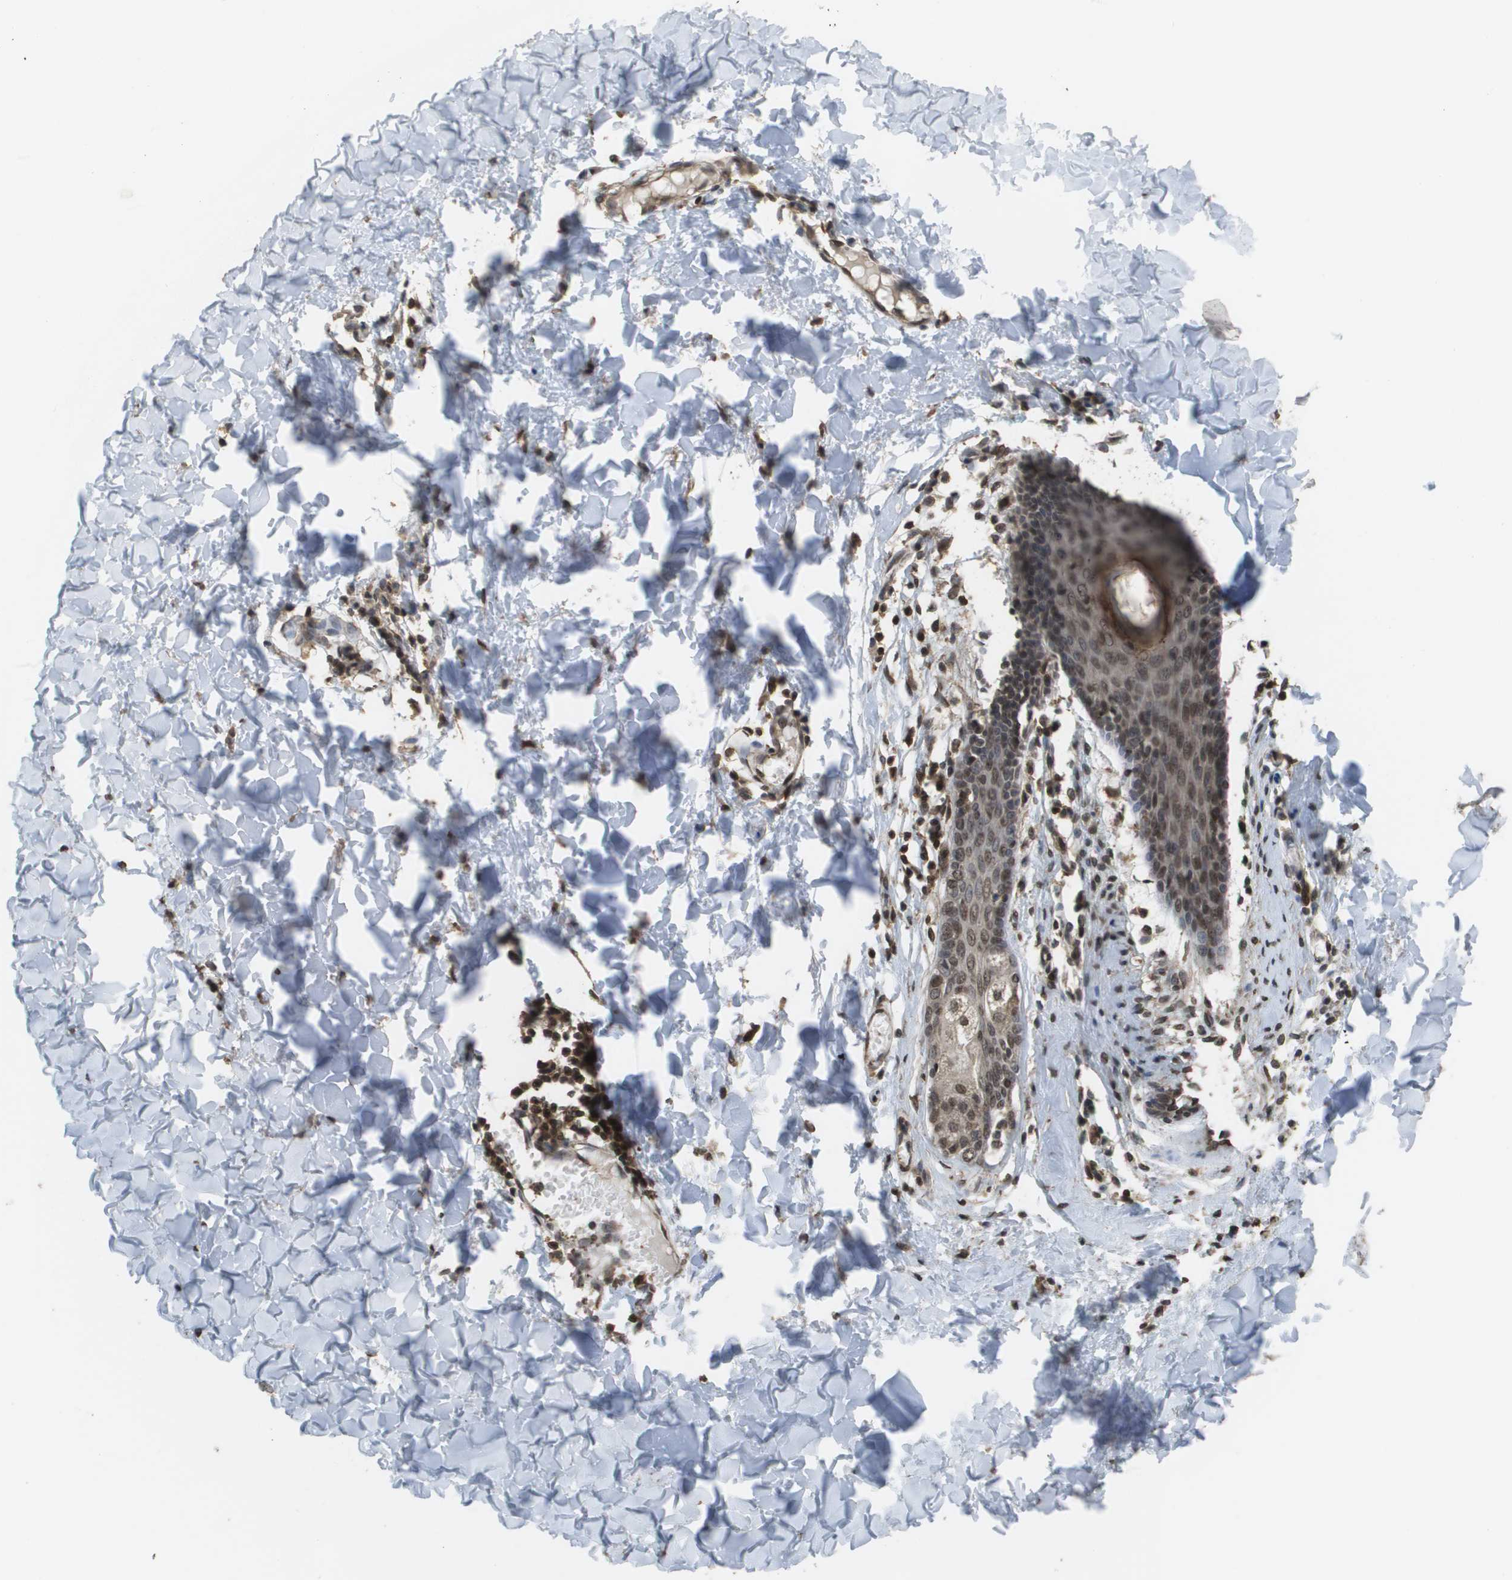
{"staining": {"intensity": "moderate", "quantity": "25%-75%", "location": "nuclear"}, "tissue": "skin", "cell_type": "Fibroblasts", "image_type": "normal", "snomed": [{"axis": "morphology", "description": "Normal tissue, NOS"}, {"axis": "topography", "description": "Skin"}], "caption": "This photomicrograph shows benign skin stained with IHC to label a protein in brown. The nuclear of fibroblasts show moderate positivity for the protein. Nuclei are counter-stained blue.", "gene": "AXIN2", "patient": {"sex": "female", "age": 17}}